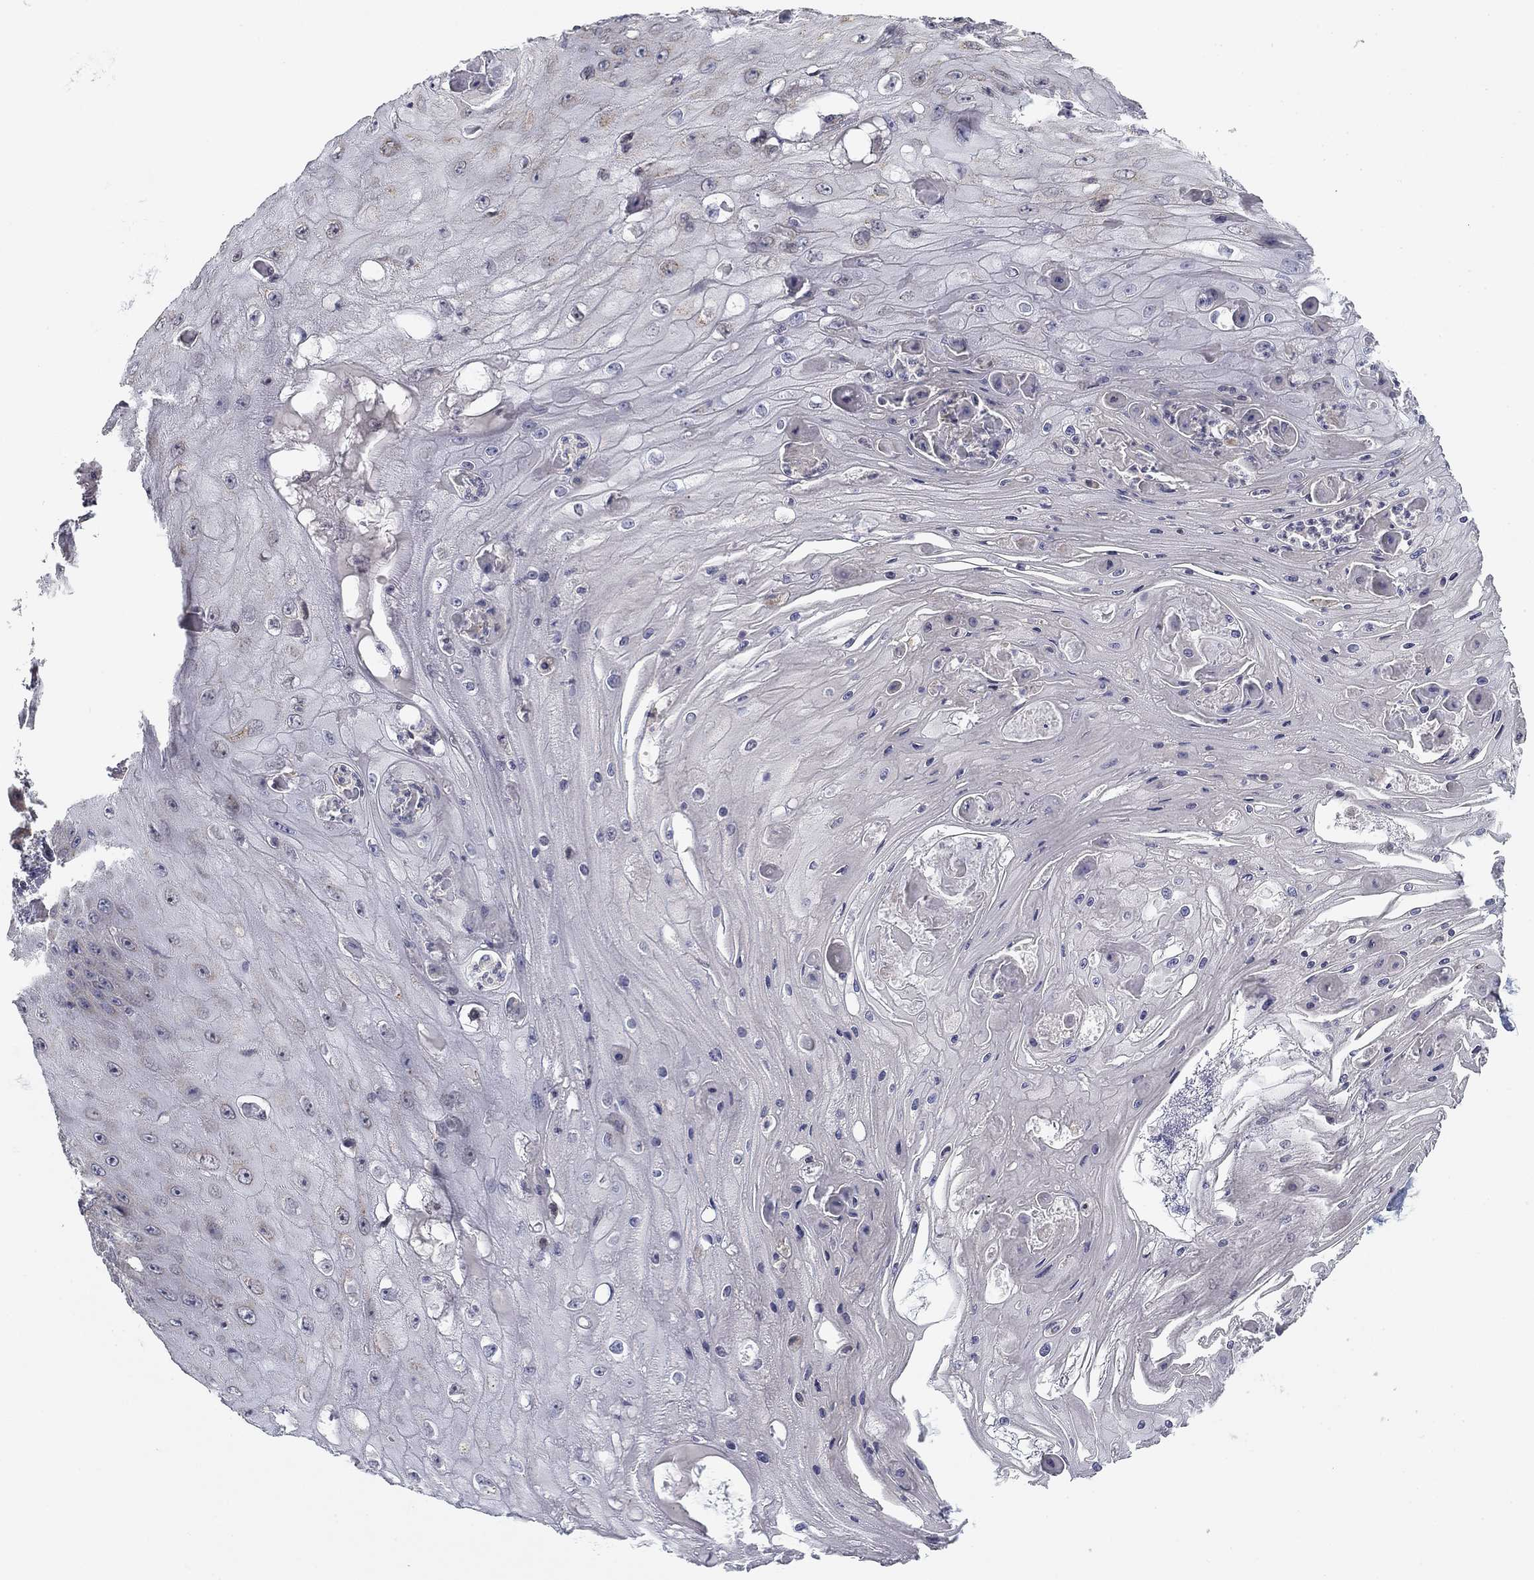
{"staining": {"intensity": "negative", "quantity": "none", "location": "none"}, "tissue": "skin cancer", "cell_type": "Tumor cells", "image_type": "cancer", "snomed": [{"axis": "morphology", "description": "Squamous cell carcinoma, NOS"}, {"axis": "topography", "description": "Skin"}], "caption": "Tumor cells are negative for brown protein staining in skin cancer (squamous cell carcinoma).", "gene": "SLC2A9", "patient": {"sex": "male", "age": 70}}